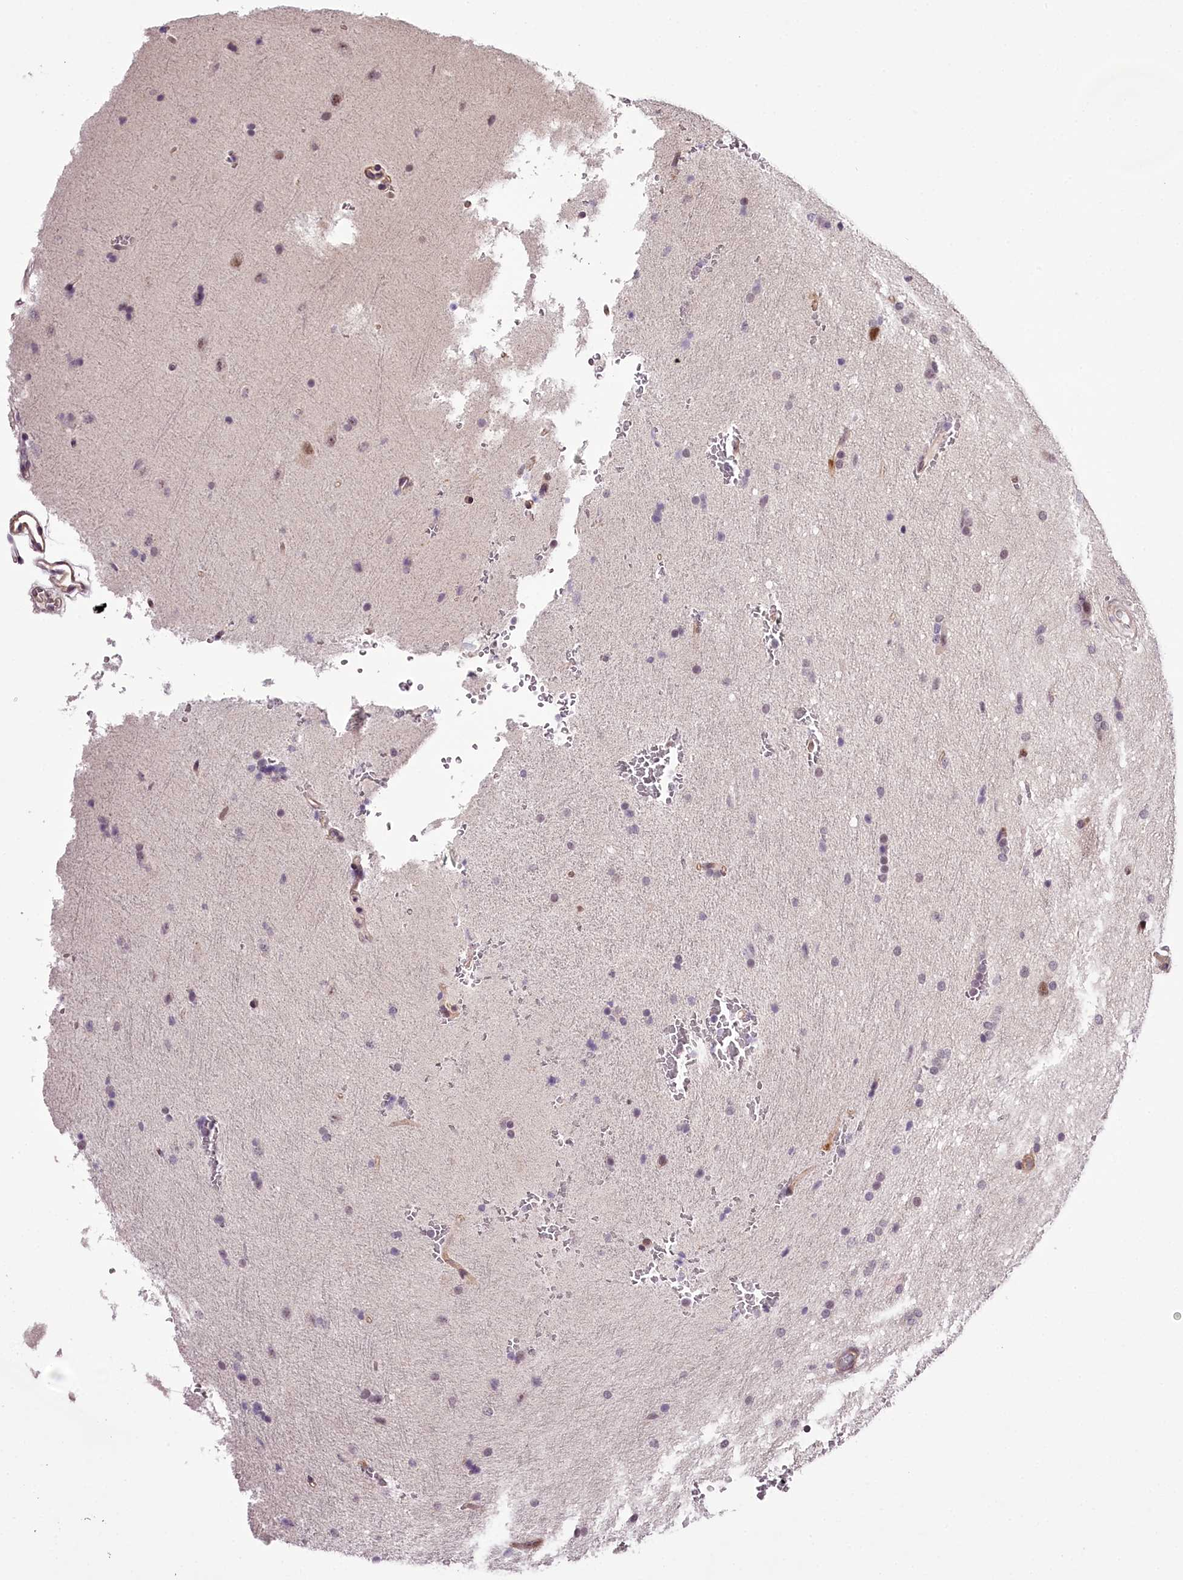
{"staining": {"intensity": "weak", "quantity": "<25%", "location": "nuclear"}, "tissue": "glioma", "cell_type": "Tumor cells", "image_type": "cancer", "snomed": [{"axis": "morphology", "description": "Glioma, malignant, Low grade"}, {"axis": "topography", "description": "Brain"}], "caption": "Micrograph shows no protein staining in tumor cells of glioma tissue.", "gene": "TTC33", "patient": {"sex": "female", "age": 37}}